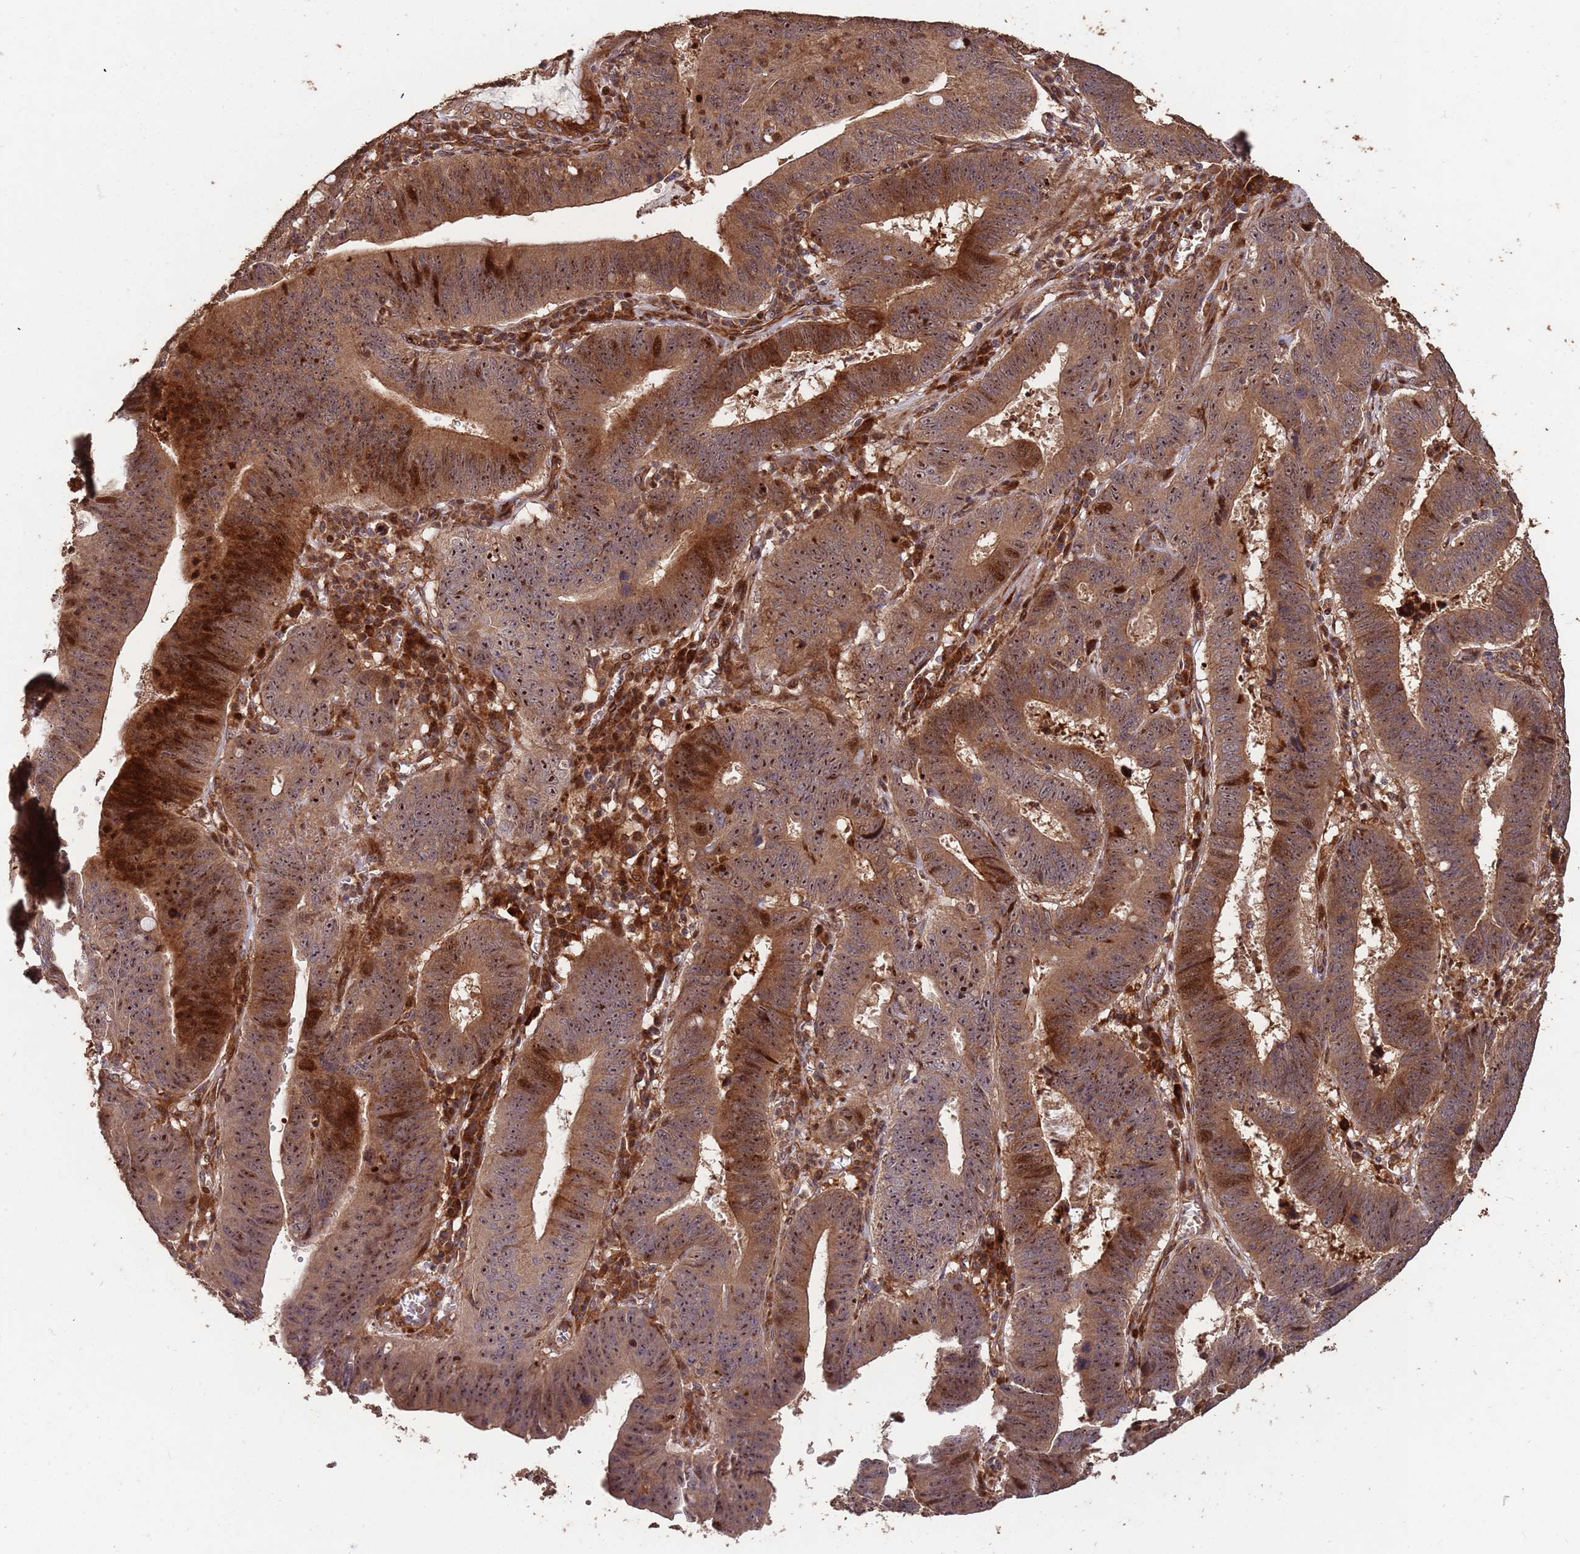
{"staining": {"intensity": "moderate", "quantity": ">75%", "location": "cytoplasmic/membranous,nuclear"}, "tissue": "stomach cancer", "cell_type": "Tumor cells", "image_type": "cancer", "snomed": [{"axis": "morphology", "description": "Adenocarcinoma, NOS"}, {"axis": "topography", "description": "Stomach"}], "caption": "Immunohistochemical staining of stomach cancer shows moderate cytoplasmic/membranous and nuclear protein expression in approximately >75% of tumor cells.", "gene": "ZNF428", "patient": {"sex": "male", "age": 59}}